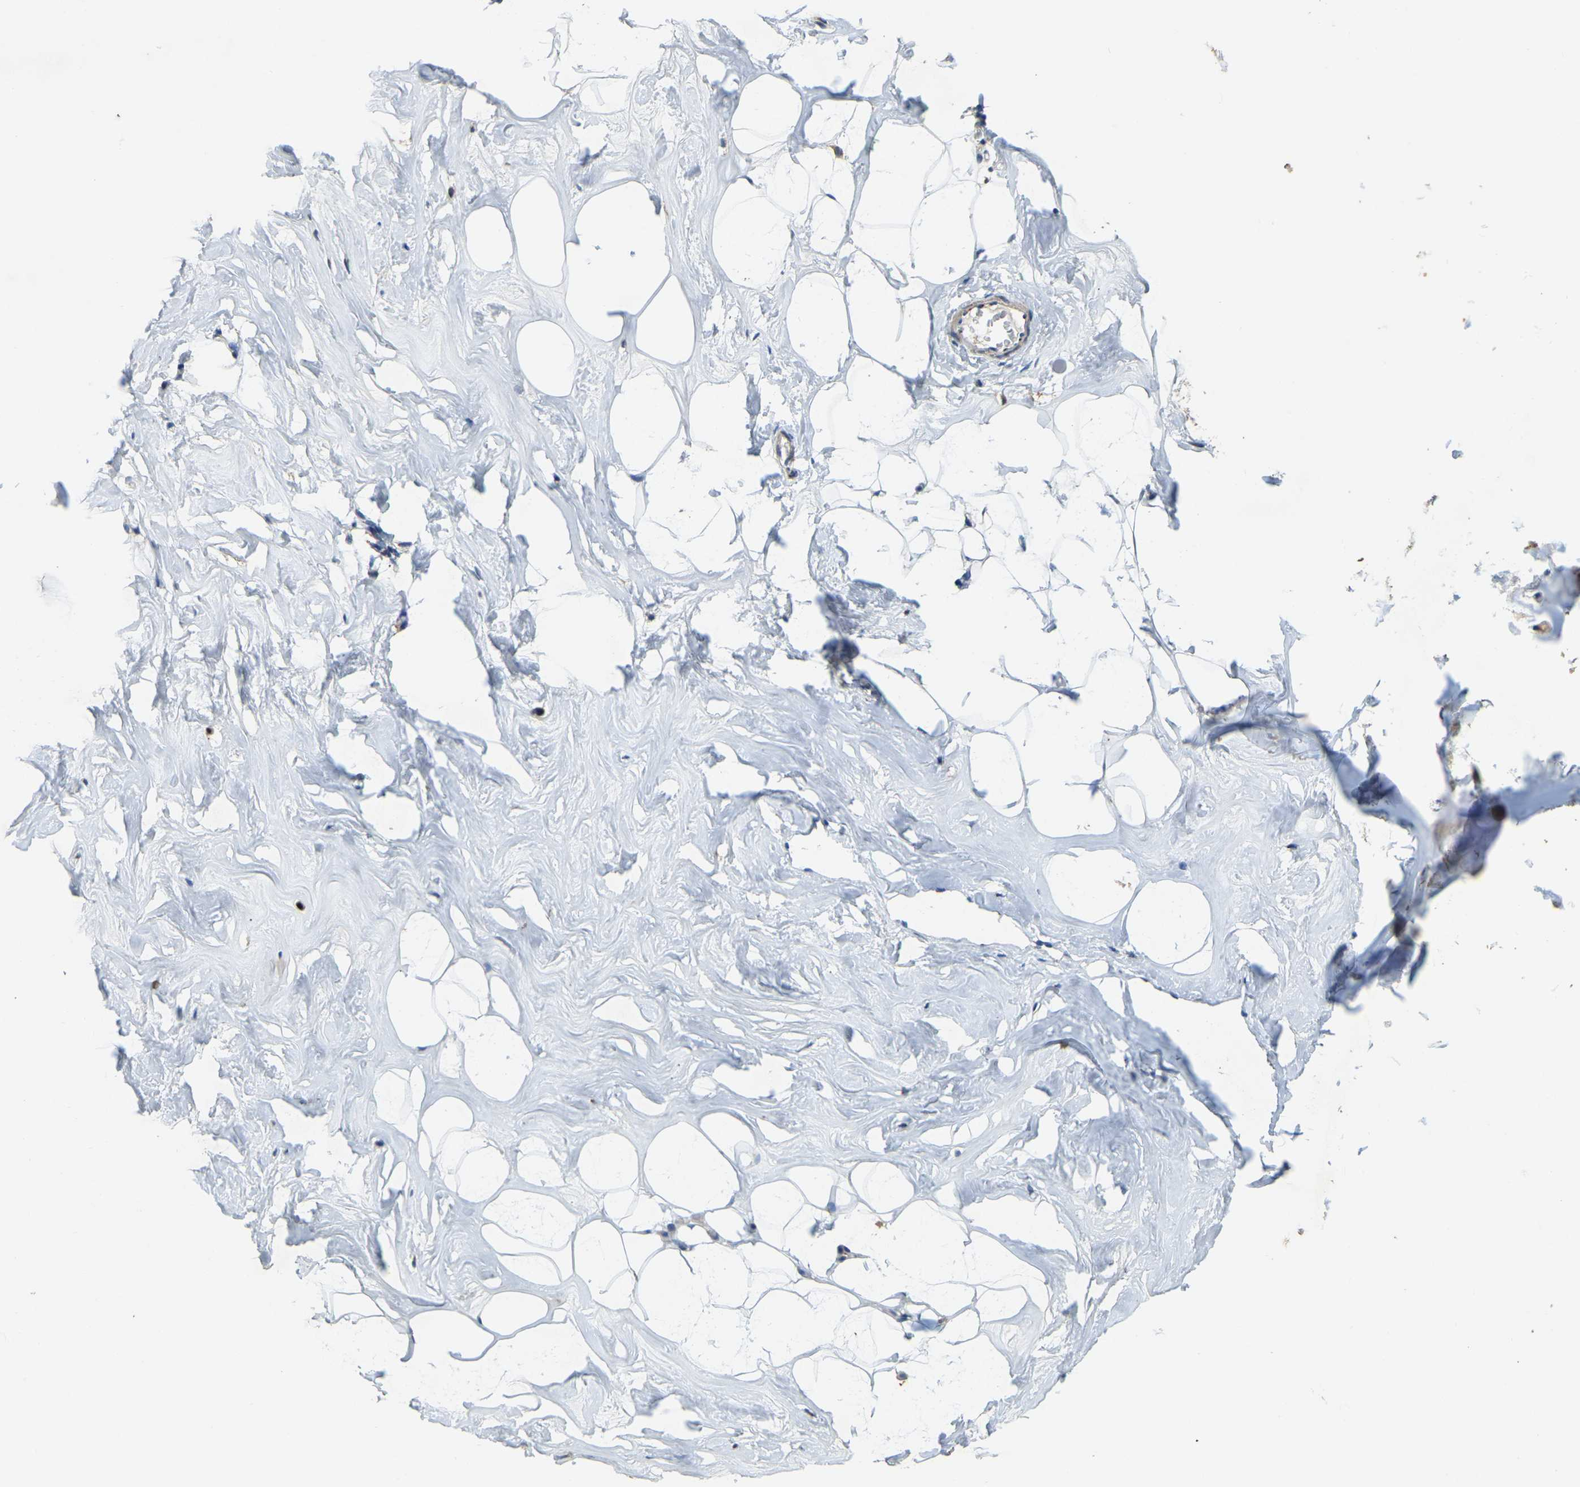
{"staining": {"intensity": "moderate", "quantity": "<25%", "location": "cytoplasmic/membranous"}, "tissue": "adipose tissue", "cell_type": "Adipocytes", "image_type": "normal", "snomed": [{"axis": "morphology", "description": "Normal tissue, NOS"}, {"axis": "morphology", "description": "Fibrosis, NOS"}, {"axis": "topography", "description": "Breast"}, {"axis": "topography", "description": "Adipose tissue"}], "caption": "This is a photomicrograph of immunohistochemistry staining of benign adipose tissue, which shows moderate positivity in the cytoplasmic/membranous of adipocytes.", "gene": "FAM174A", "patient": {"sex": "female", "age": 39}}